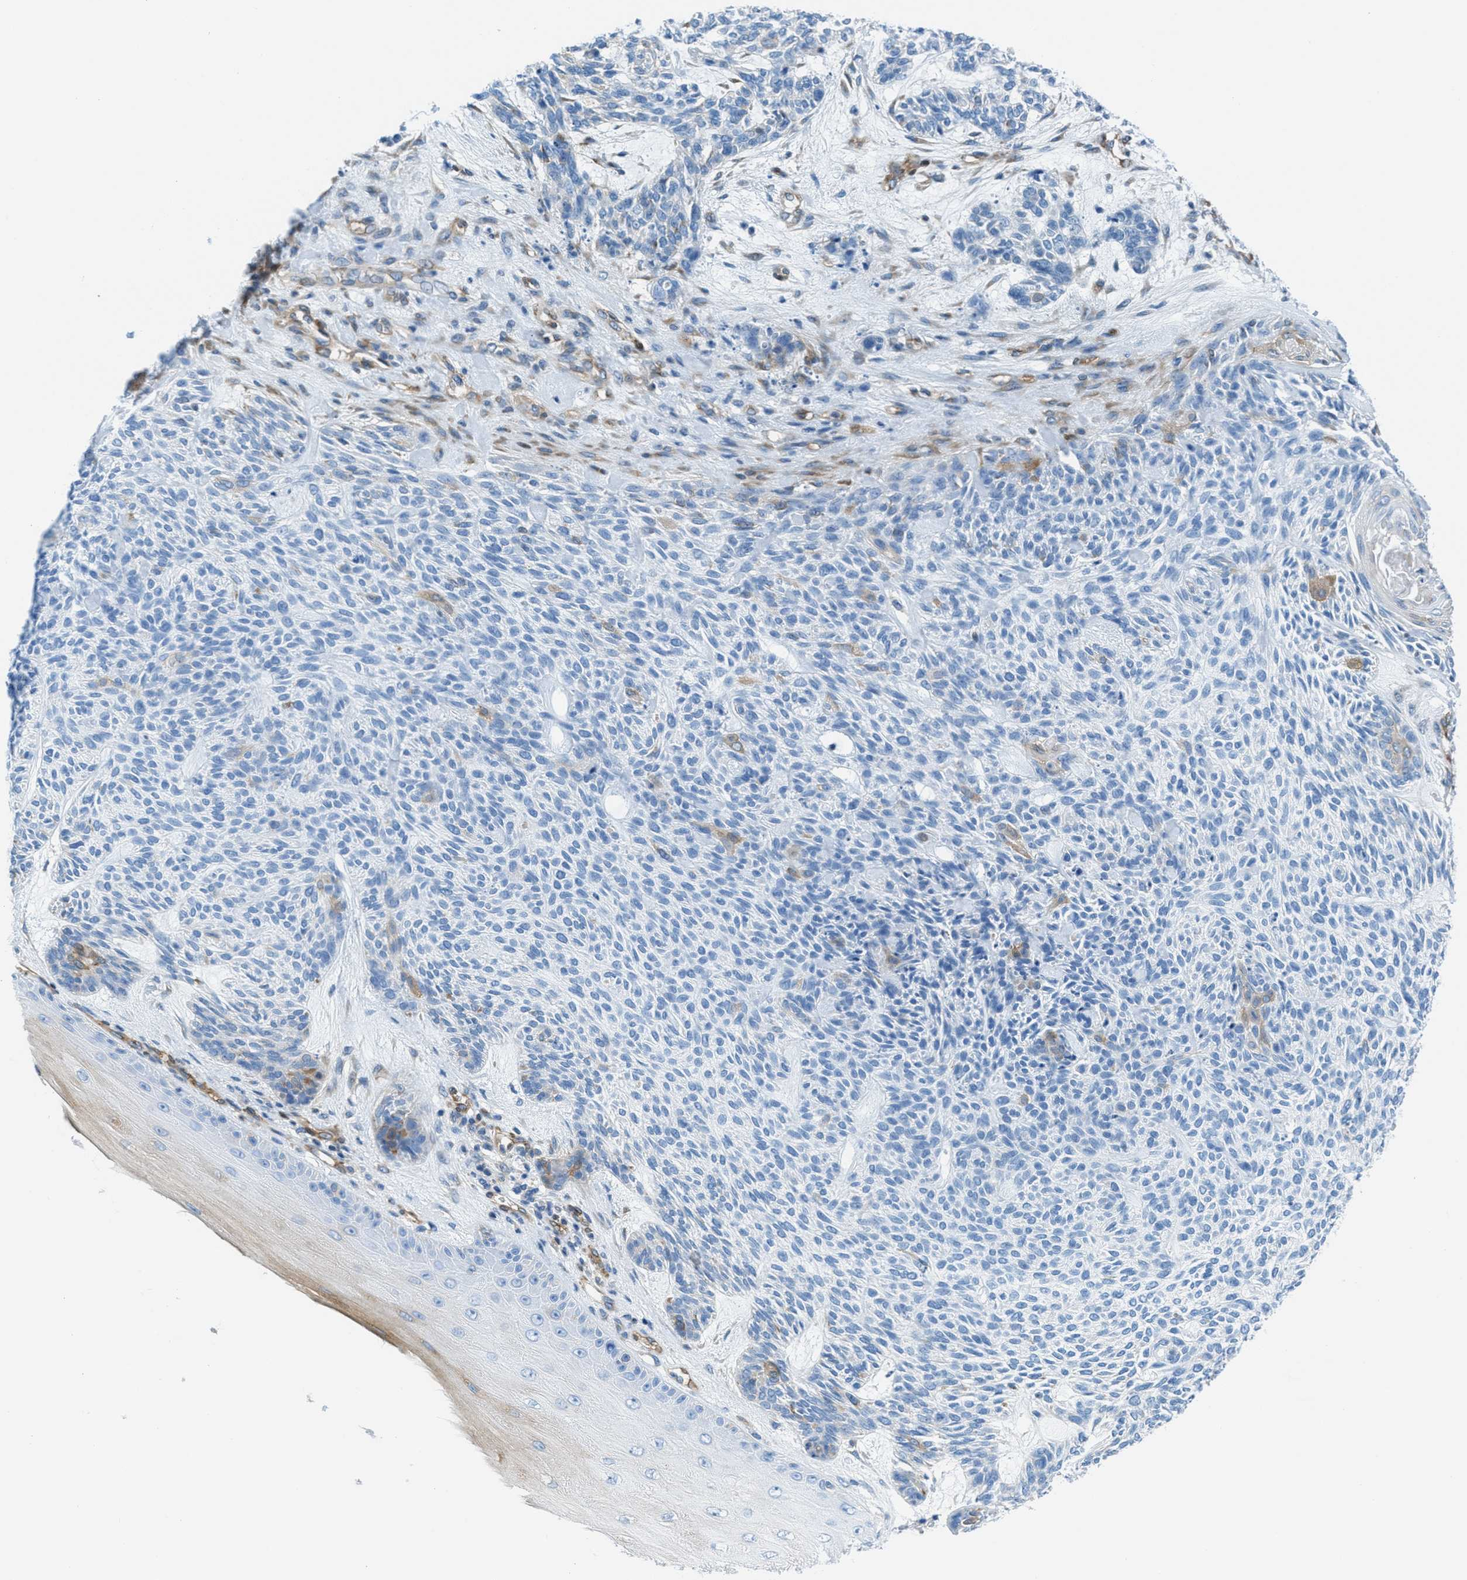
{"staining": {"intensity": "moderate", "quantity": "<25%", "location": "cytoplasmic/membranous"}, "tissue": "skin cancer", "cell_type": "Tumor cells", "image_type": "cancer", "snomed": [{"axis": "morphology", "description": "Basal cell carcinoma"}, {"axis": "topography", "description": "Skin"}], "caption": "Immunohistochemistry (IHC) staining of skin basal cell carcinoma, which shows low levels of moderate cytoplasmic/membranous positivity in approximately <25% of tumor cells indicating moderate cytoplasmic/membranous protein expression. The staining was performed using DAB (brown) for protein detection and nuclei were counterstained in hematoxylin (blue).", "gene": "MAPRE2", "patient": {"sex": "male", "age": 55}}